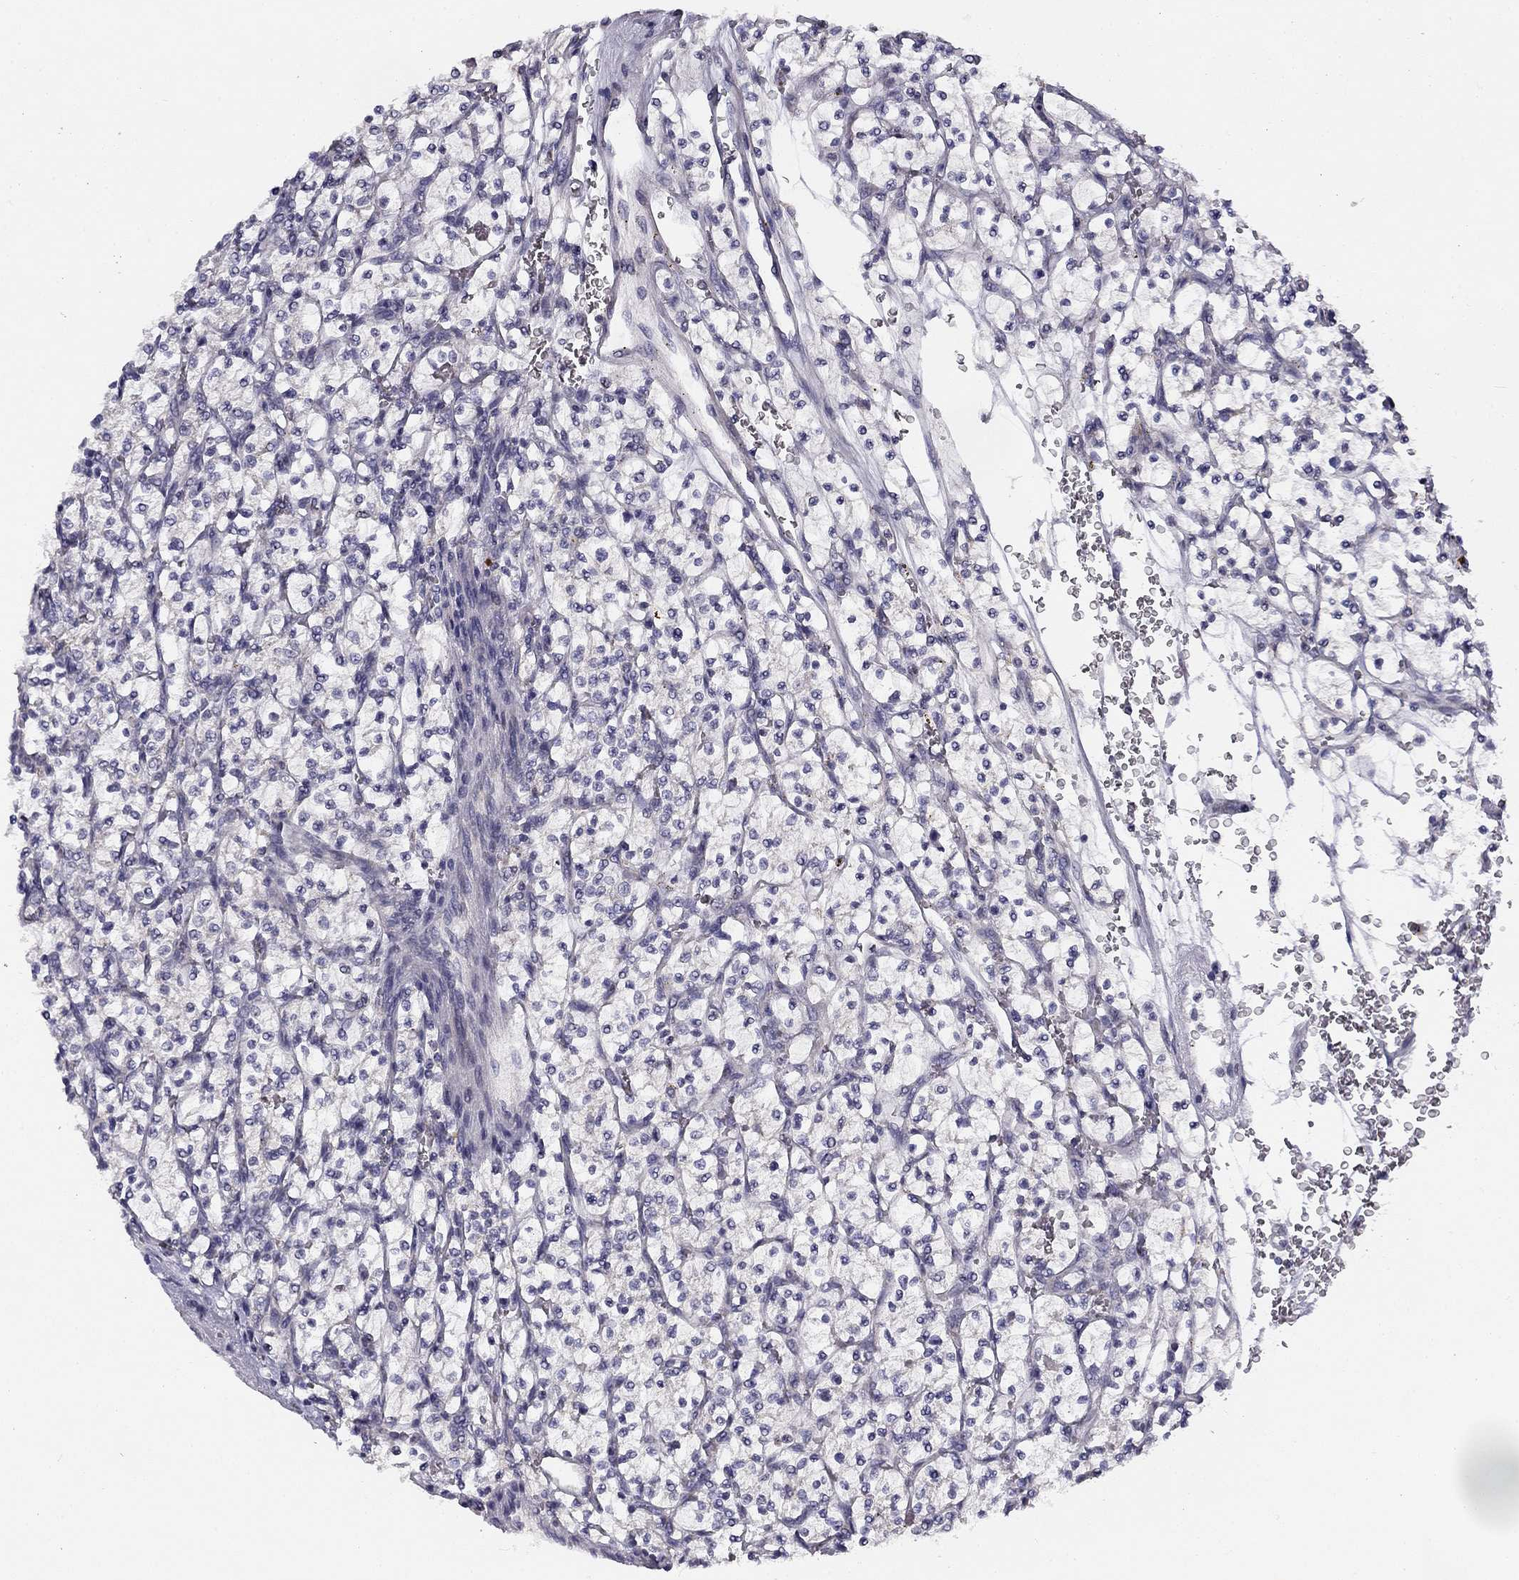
{"staining": {"intensity": "negative", "quantity": "none", "location": "none"}, "tissue": "renal cancer", "cell_type": "Tumor cells", "image_type": "cancer", "snomed": [{"axis": "morphology", "description": "Adenocarcinoma, NOS"}, {"axis": "topography", "description": "Kidney"}], "caption": "DAB (3,3'-diaminobenzidine) immunohistochemical staining of human renal cancer displays no significant positivity in tumor cells.", "gene": "CNR1", "patient": {"sex": "female", "age": 64}}